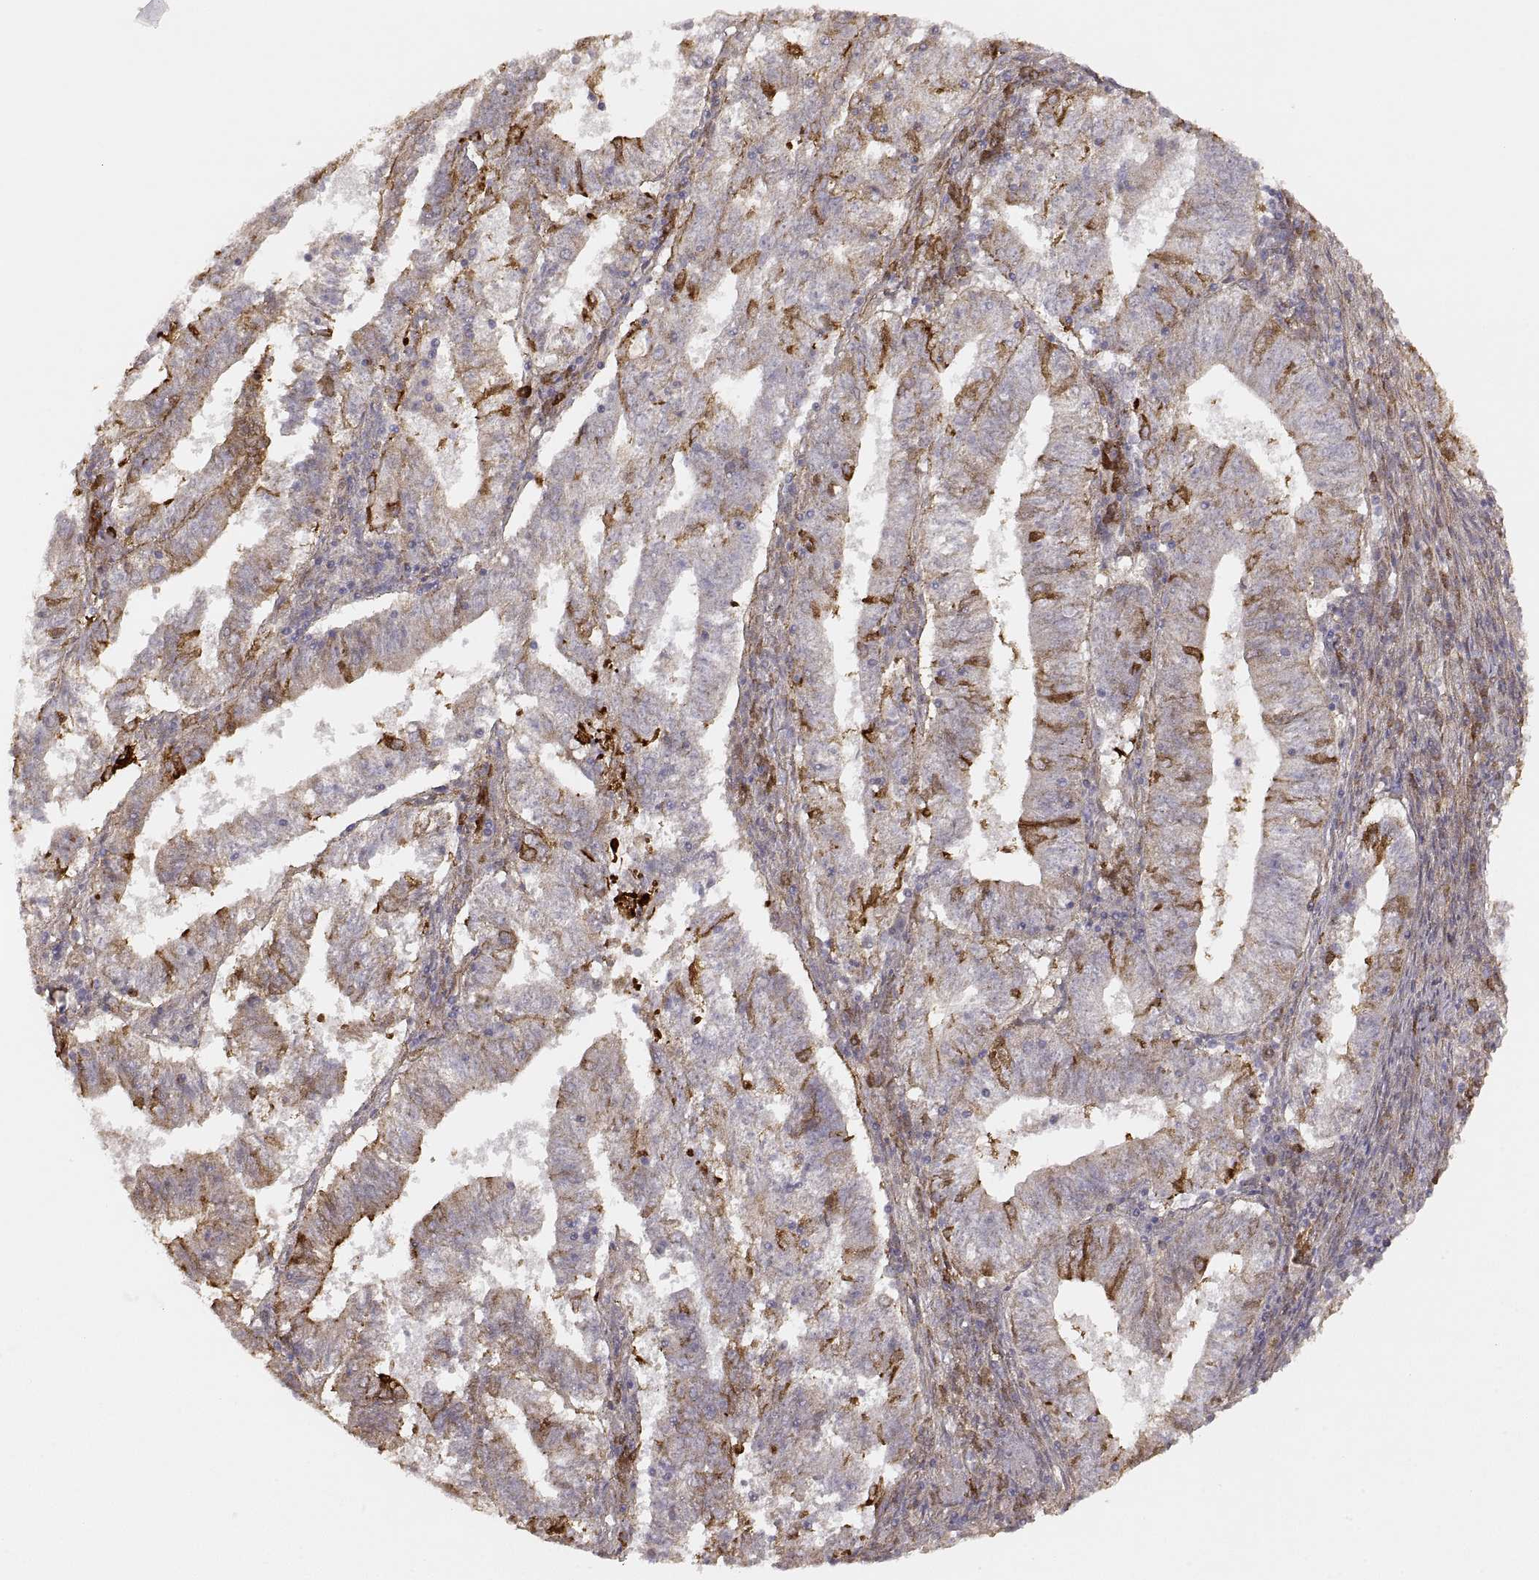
{"staining": {"intensity": "strong", "quantity": "<25%", "location": "cytoplasmic/membranous"}, "tissue": "endometrial cancer", "cell_type": "Tumor cells", "image_type": "cancer", "snomed": [{"axis": "morphology", "description": "Adenocarcinoma, NOS"}, {"axis": "topography", "description": "Endometrium"}], "caption": "High-magnification brightfield microscopy of endometrial cancer stained with DAB (brown) and counterstained with hematoxylin (blue). tumor cells exhibit strong cytoplasmic/membranous positivity is present in about<25% of cells.", "gene": "LAMC2", "patient": {"sex": "female", "age": 82}}